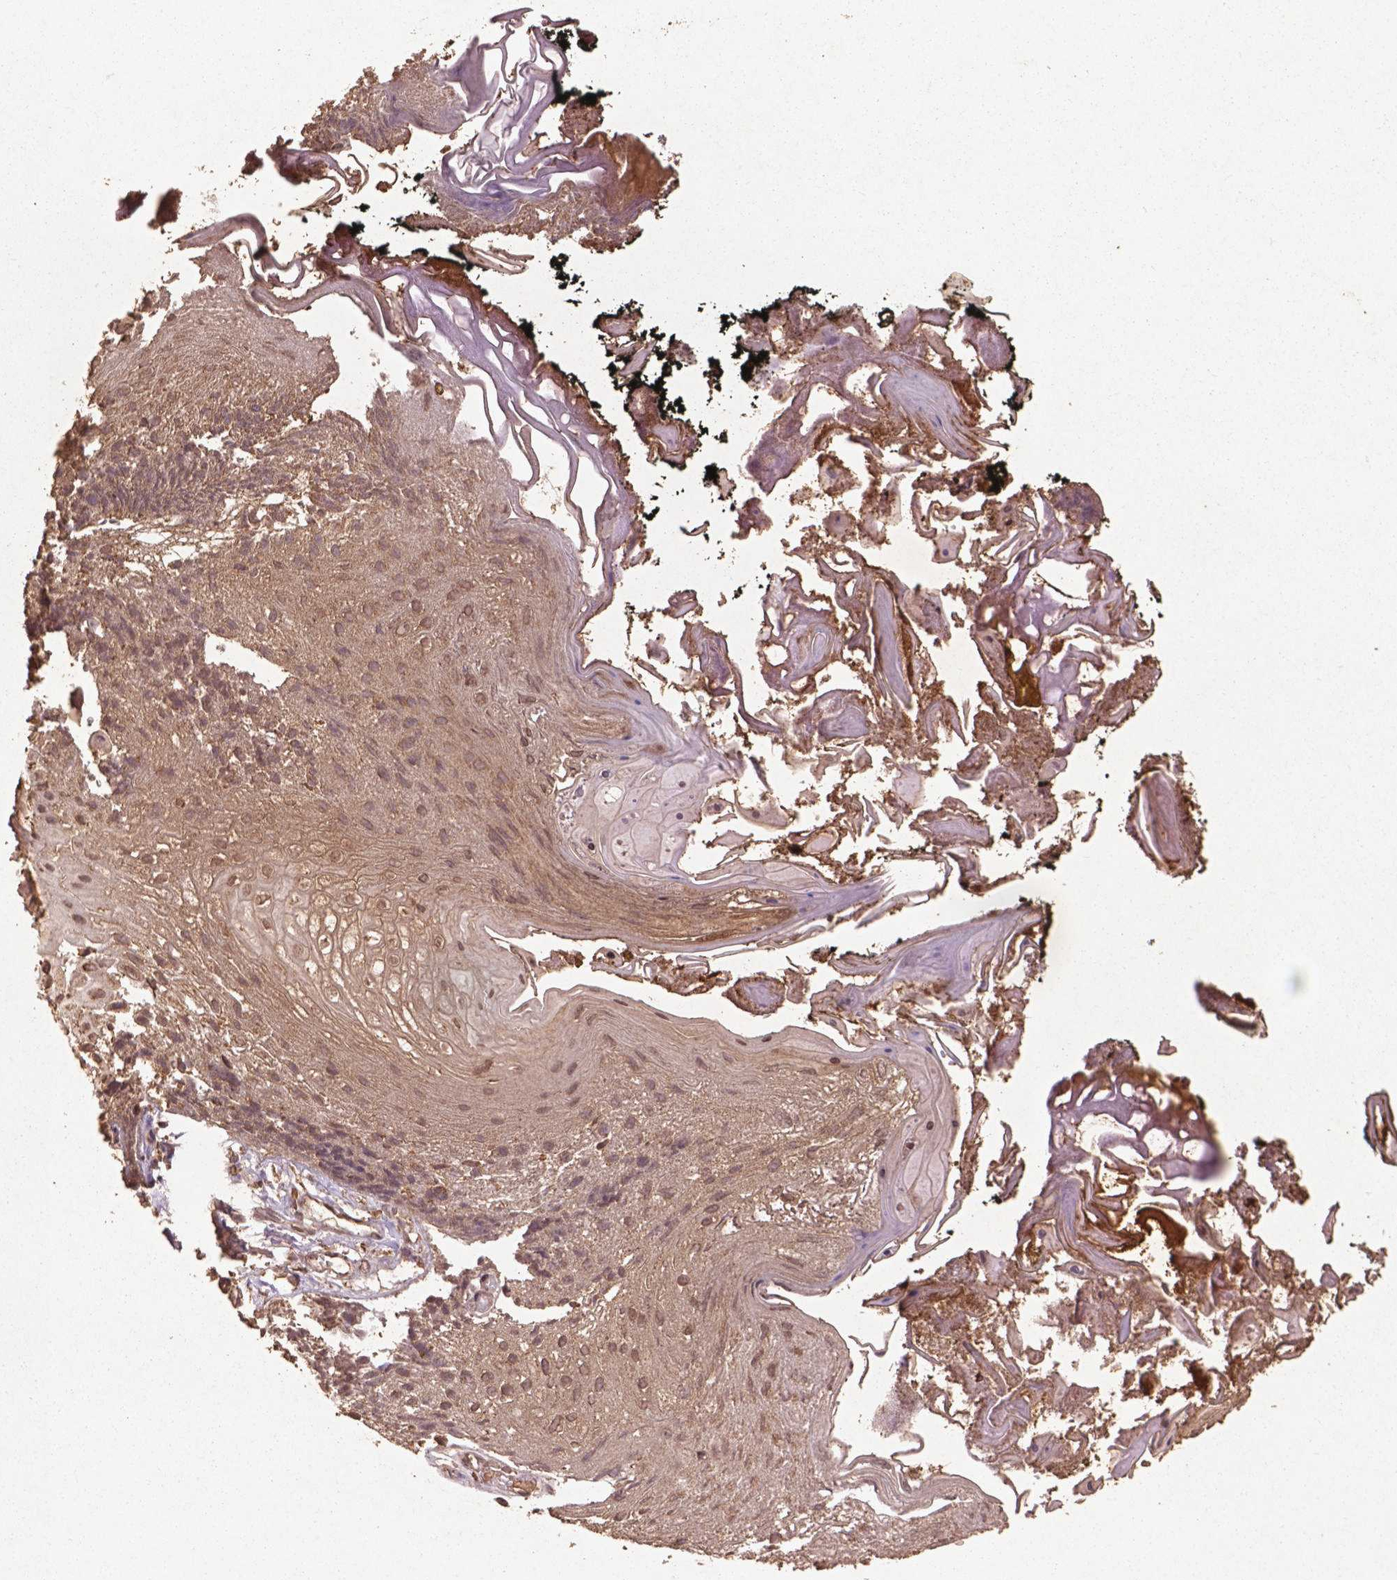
{"staining": {"intensity": "weak", "quantity": "25%-75%", "location": "cytoplasmic/membranous,nuclear"}, "tissue": "oral mucosa", "cell_type": "Squamous epithelial cells", "image_type": "normal", "snomed": [{"axis": "morphology", "description": "Normal tissue, NOS"}, {"axis": "morphology", "description": "Squamous cell carcinoma, NOS"}, {"axis": "topography", "description": "Oral tissue"}, {"axis": "topography", "description": "Head-Neck"}], "caption": "Immunohistochemical staining of unremarkable oral mucosa demonstrates weak cytoplasmic/membranous,nuclear protein expression in about 25%-75% of squamous epithelial cells.", "gene": "BABAM1", "patient": {"sex": "male", "age": 69}}